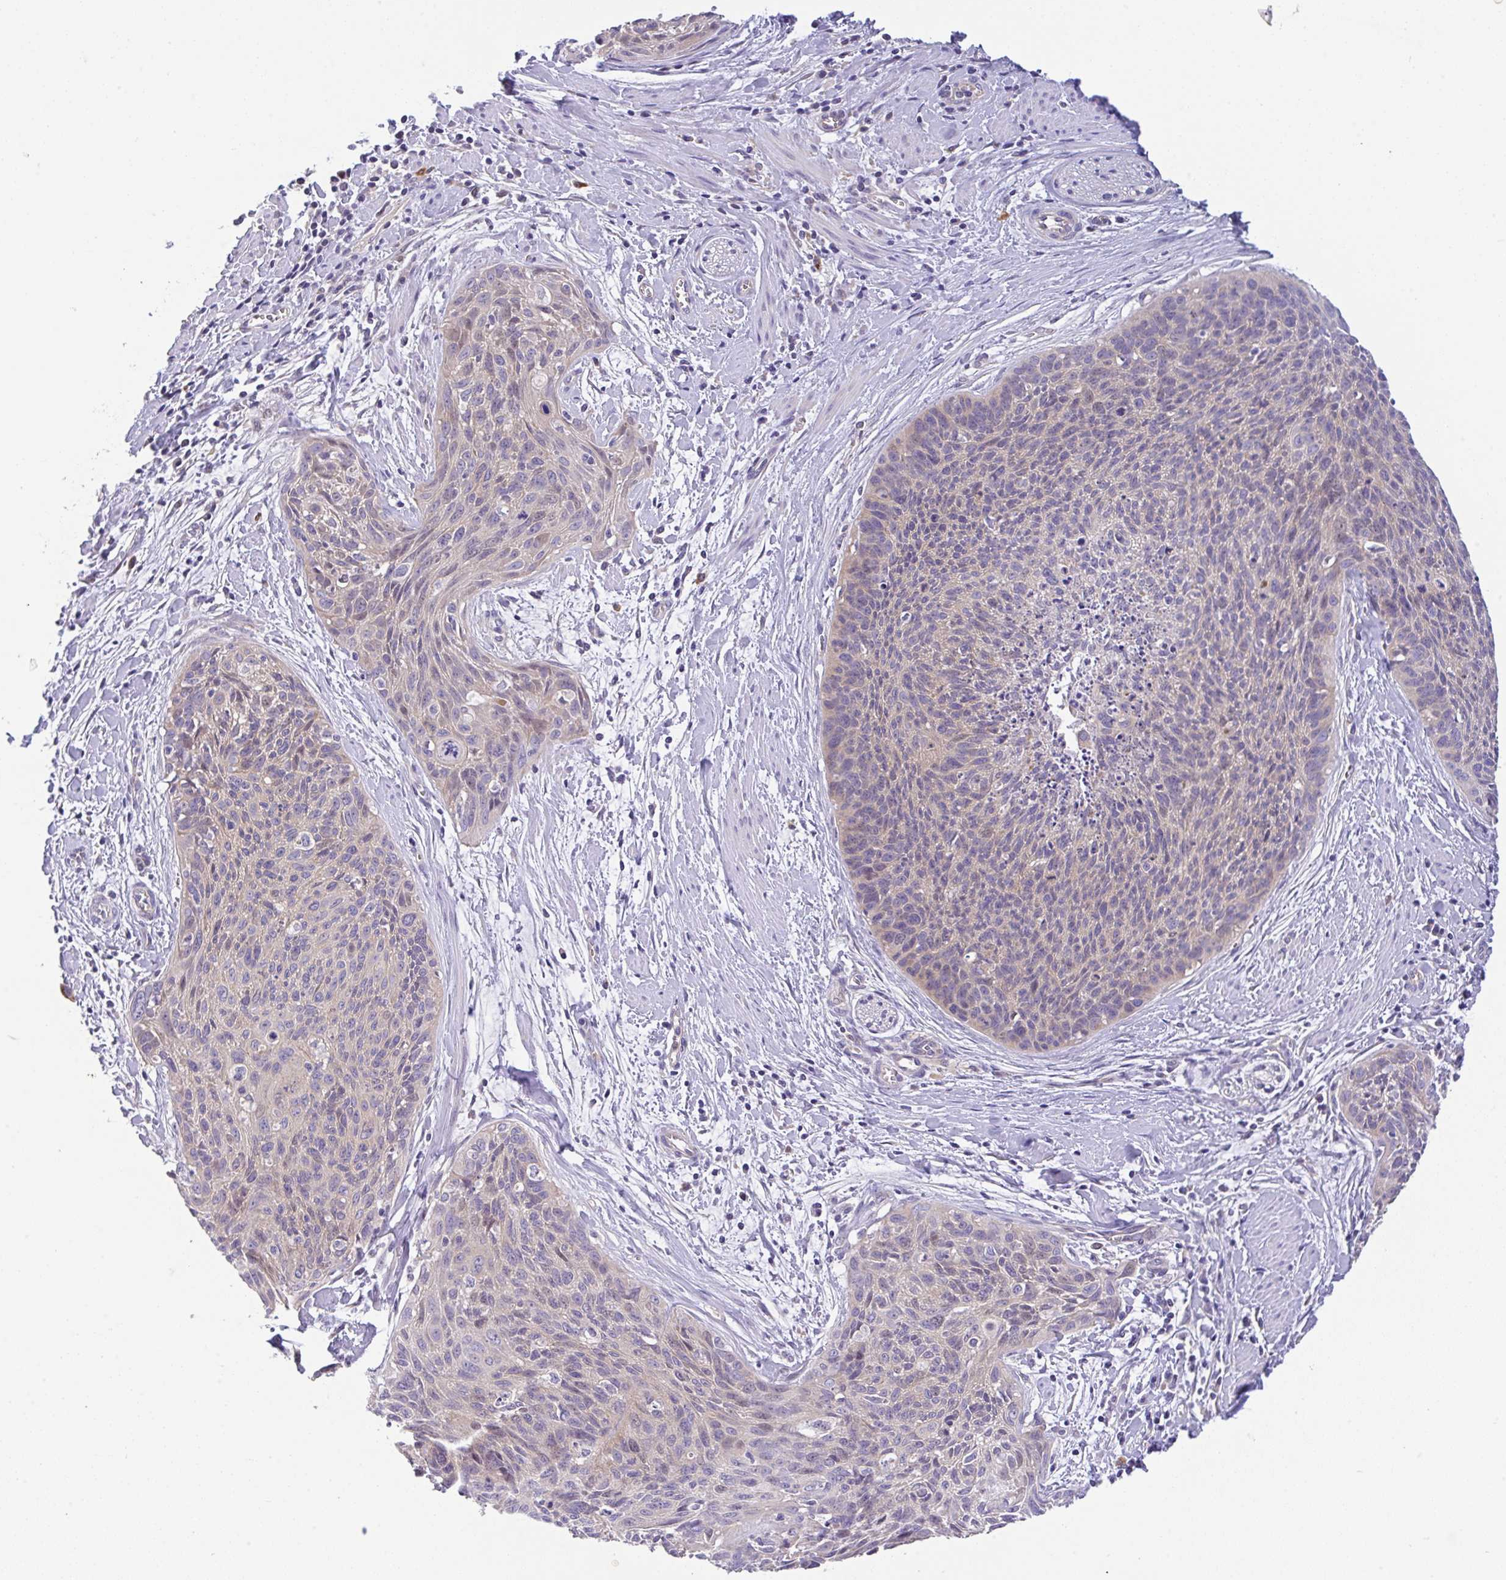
{"staining": {"intensity": "negative", "quantity": "none", "location": "none"}, "tissue": "cervical cancer", "cell_type": "Tumor cells", "image_type": "cancer", "snomed": [{"axis": "morphology", "description": "Squamous cell carcinoma, NOS"}, {"axis": "topography", "description": "Cervix"}], "caption": "This is an IHC micrograph of cervical cancer (squamous cell carcinoma). There is no staining in tumor cells.", "gene": "EPN3", "patient": {"sex": "female", "age": 55}}